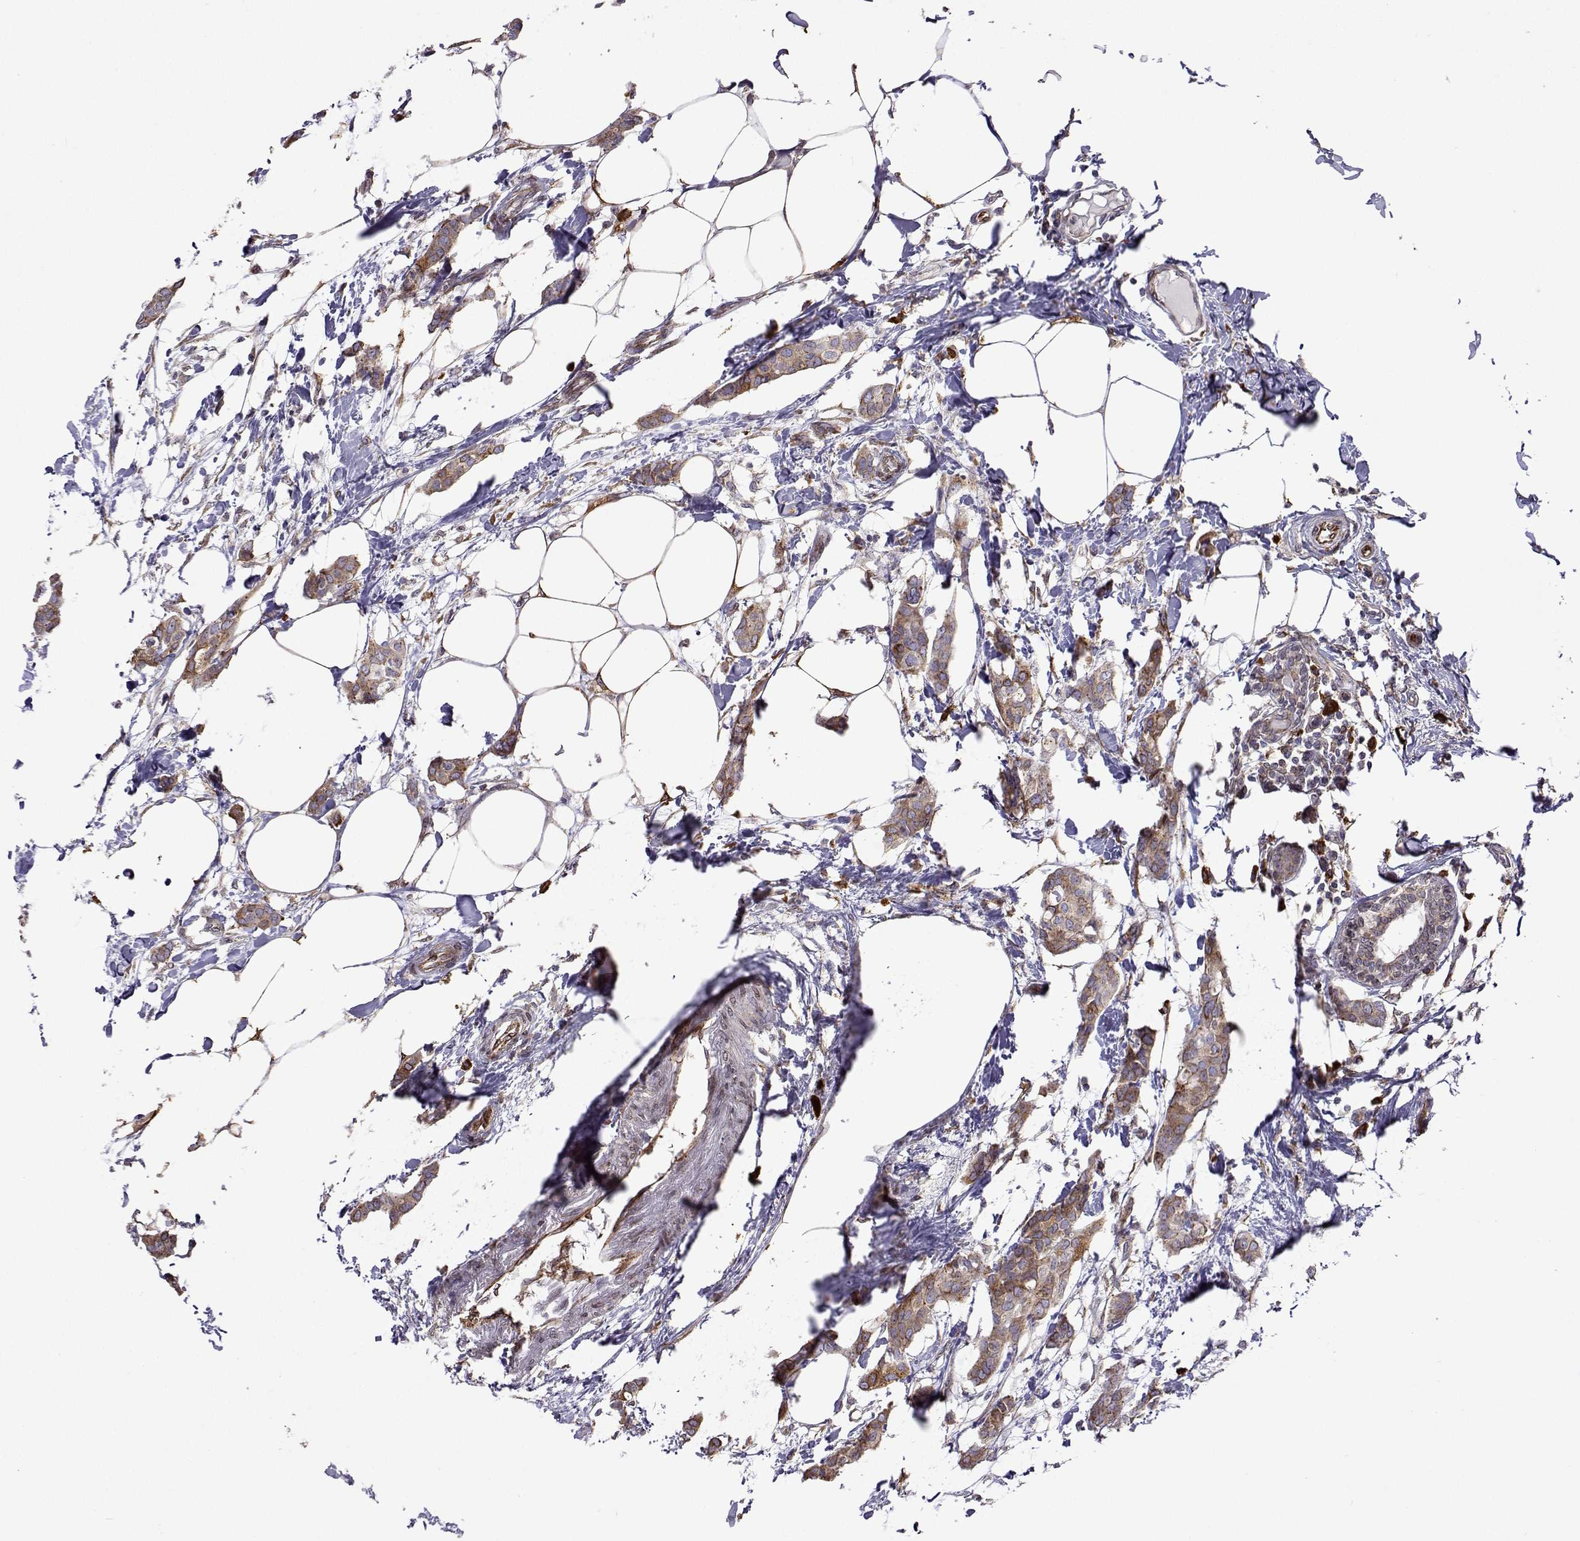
{"staining": {"intensity": "weak", "quantity": ">75%", "location": "cytoplasmic/membranous"}, "tissue": "breast cancer", "cell_type": "Tumor cells", "image_type": "cancer", "snomed": [{"axis": "morphology", "description": "Duct carcinoma"}, {"axis": "topography", "description": "Breast"}], "caption": "Immunohistochemistry (IHC) (DAB) staining of infiltrating ductal carcinoma (breast) shows weak cytoplasmic/membranous protein staining in about >75% of tumor cells.", "gene": "PGRMC2", "patient": {"sex": "female", "age": 62}}